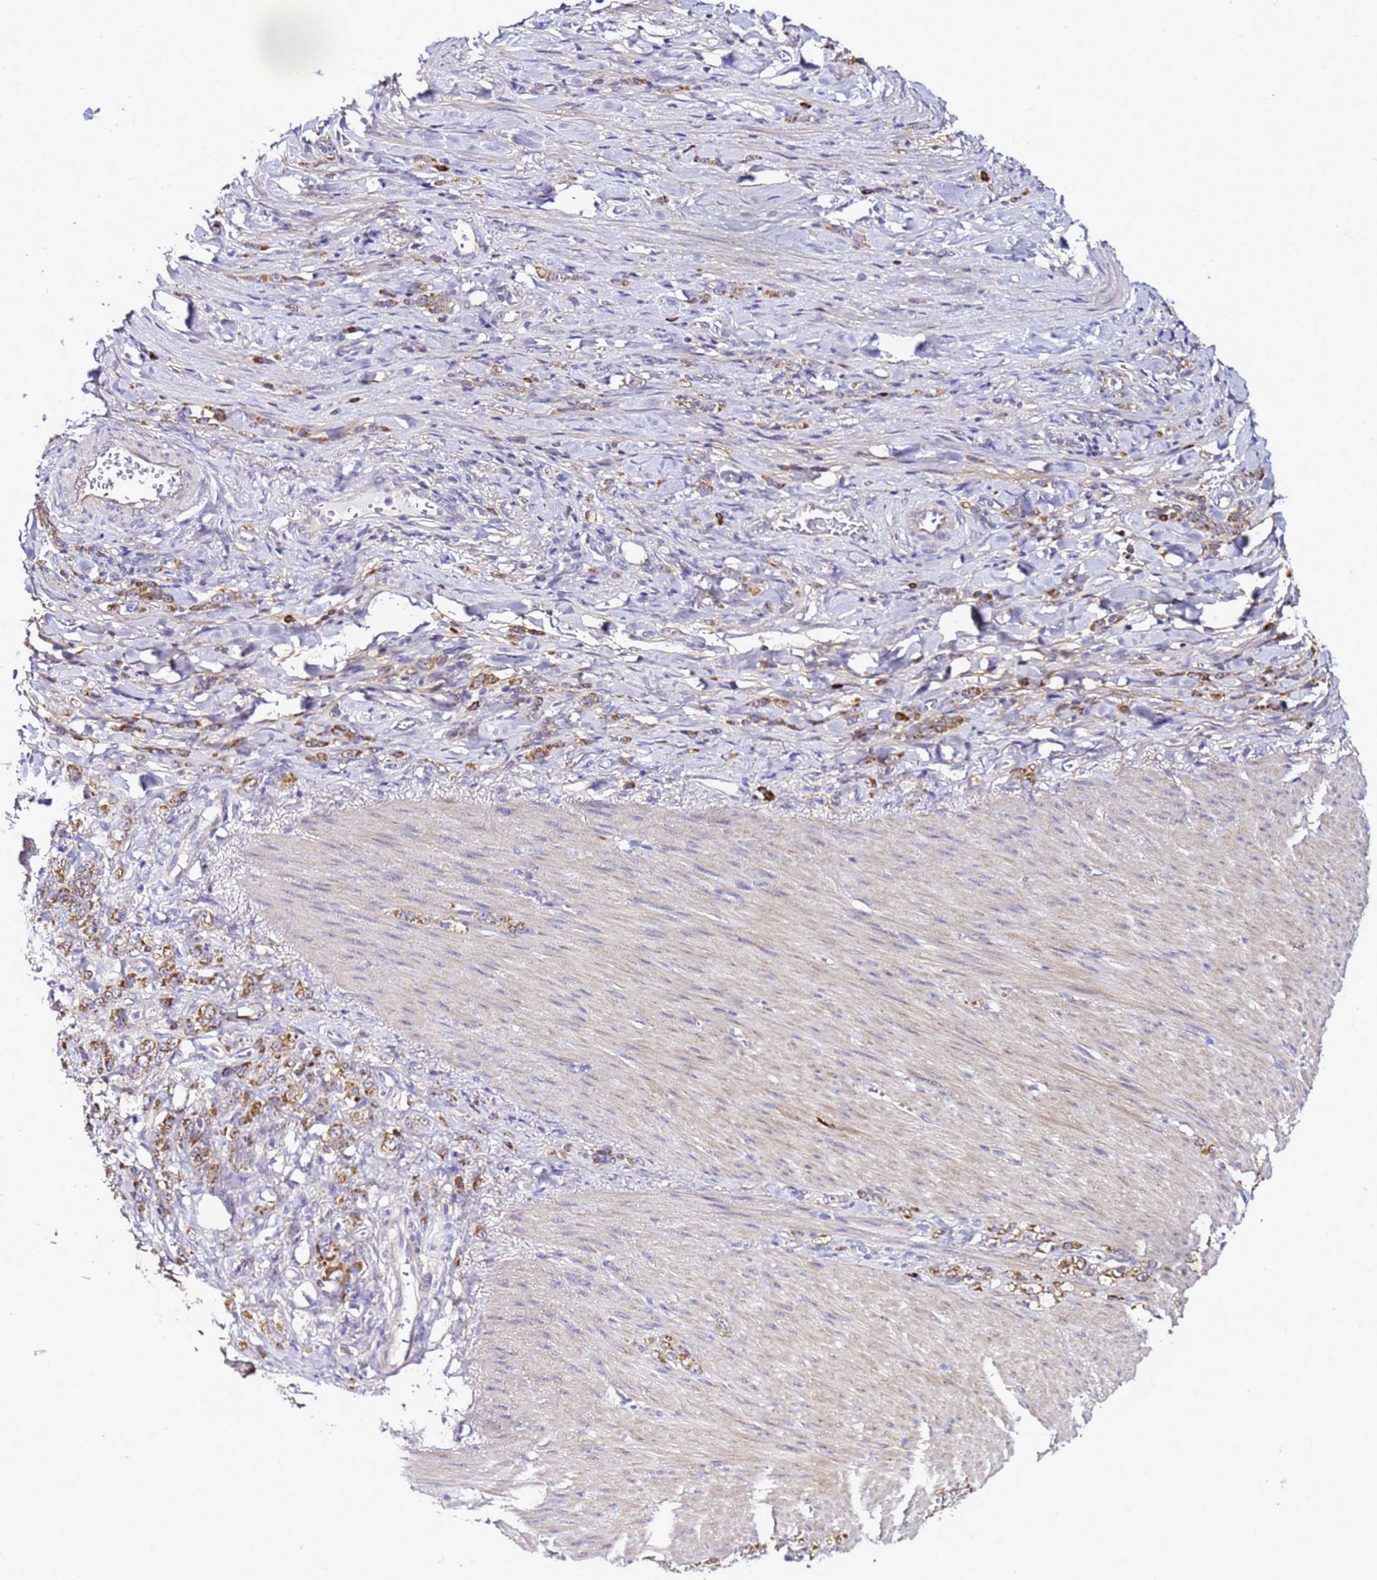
{"staining": {"intensity": "moderate", "quantity": ">75%", "location": "cytoplasmic/membranous"}, "tissue": "stomach cancer", "cell_type": "Tumor cells", "image_type": "cancer", "snomed": [{"axis": "morphology", "description": "Normal tissue, NOS"}, {"axis": "morphology", "description": "Adenocarcinoma, NOS"}, {"axis": "topography", "description": "Stomach"}], "caption": "An immunohistochemistry (IHC) histopathology image of tumor tissue is shown. Protein staining in brown shows moderate cytoplasmic/membranous positivity in adenocarcinoma (stomach) within tumor cells.", "gene": "HIGD2A", "patient": {"sex": "male", "age": 82}}